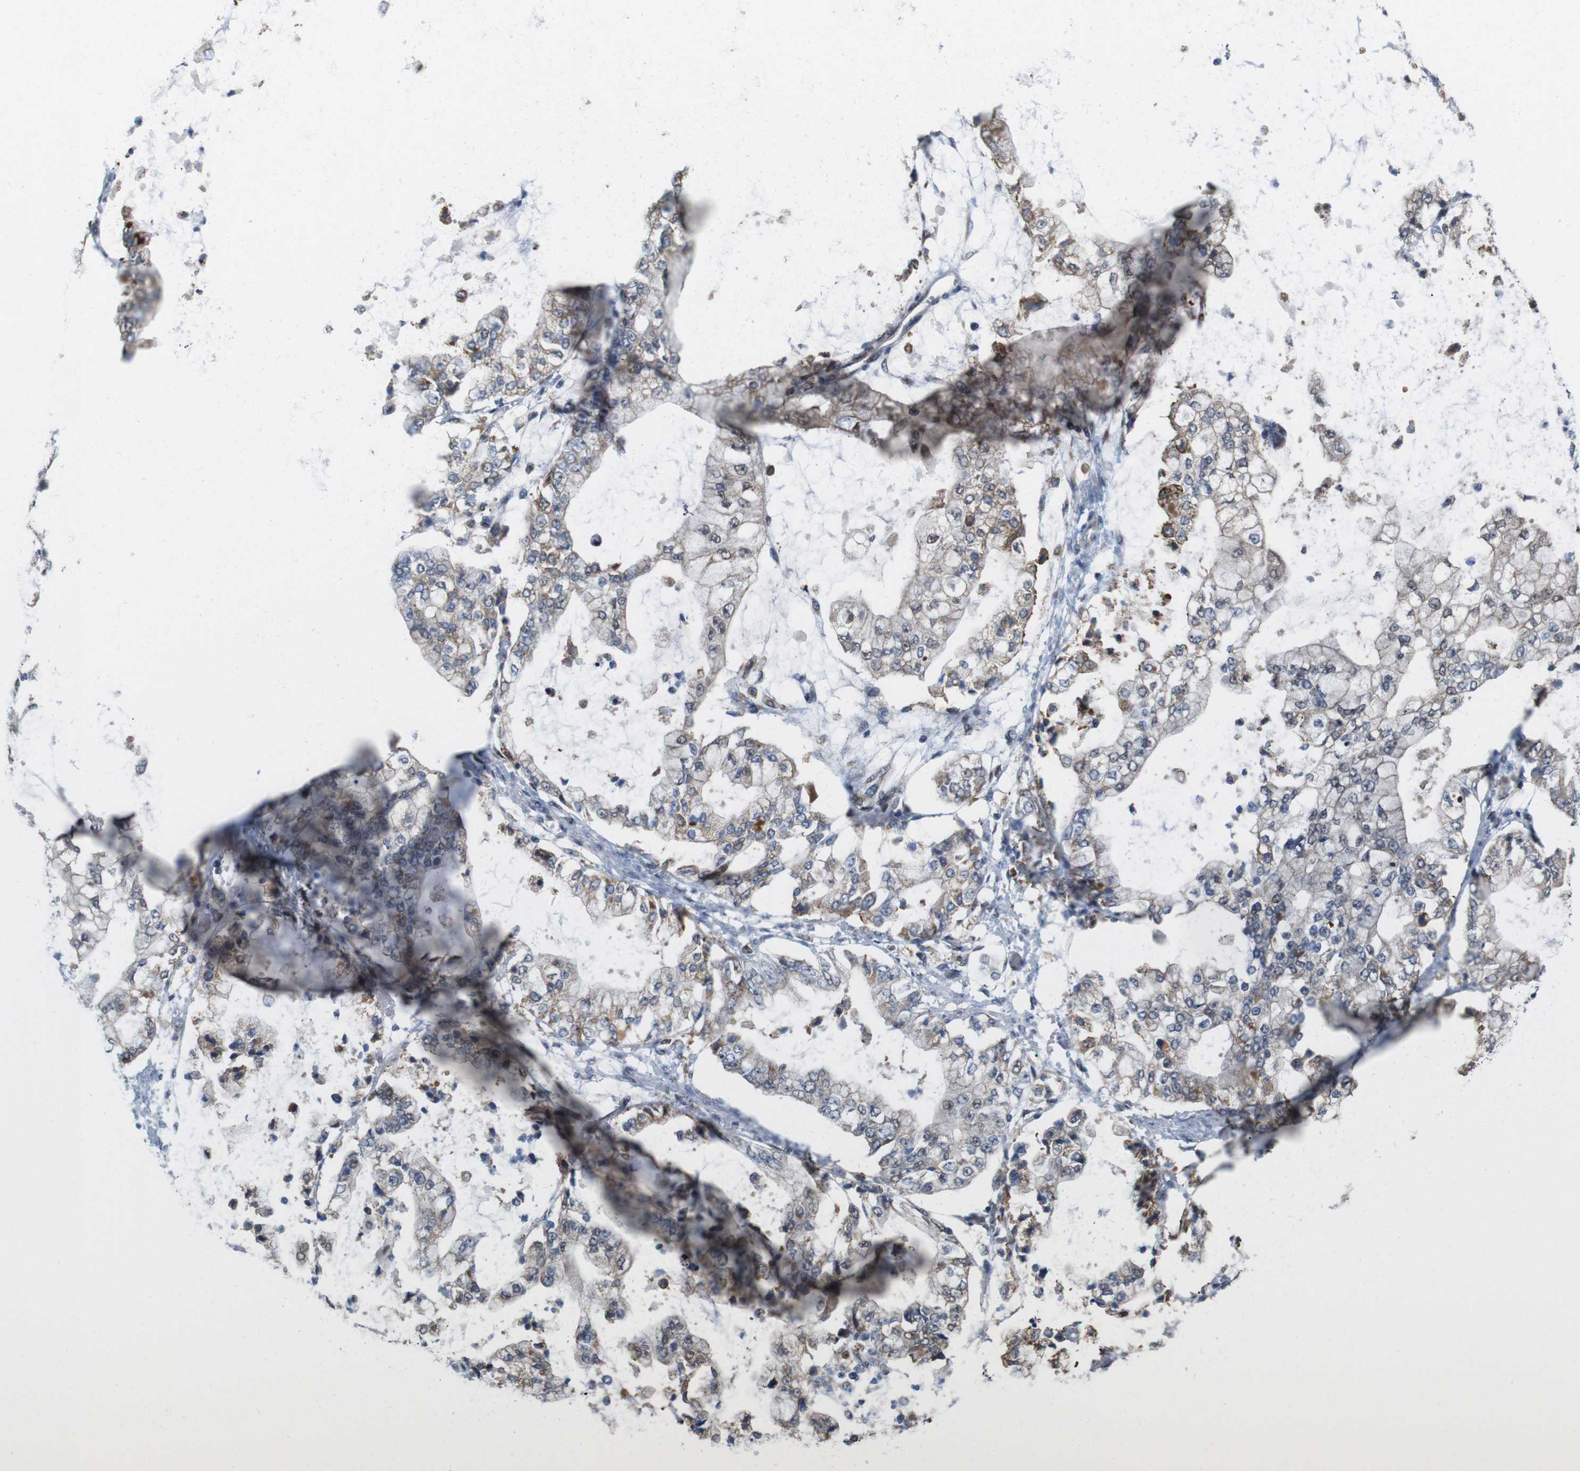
{"staining": {"intensity": "weak", "quantity": ">75%", "location": "cytoplasmic/membranous,nuclear"}, "tissue": "stomach cancer", "cell_type": "Tumor cells", "image_type": "cancer", "snomed": [{"axis": "morphology", "description": "Adenocarcinoma, NOS"}, {"axis": "topography", "description": "Stomach"}], "caption": "A brown stain labels weak cytoplasmic/membranous and nuclear positivity of a protein in human adenocarcinoma (stomach) tumor cells.", "gene": "PNMA8A", "patient": {"sex": "male", "age": 76}}